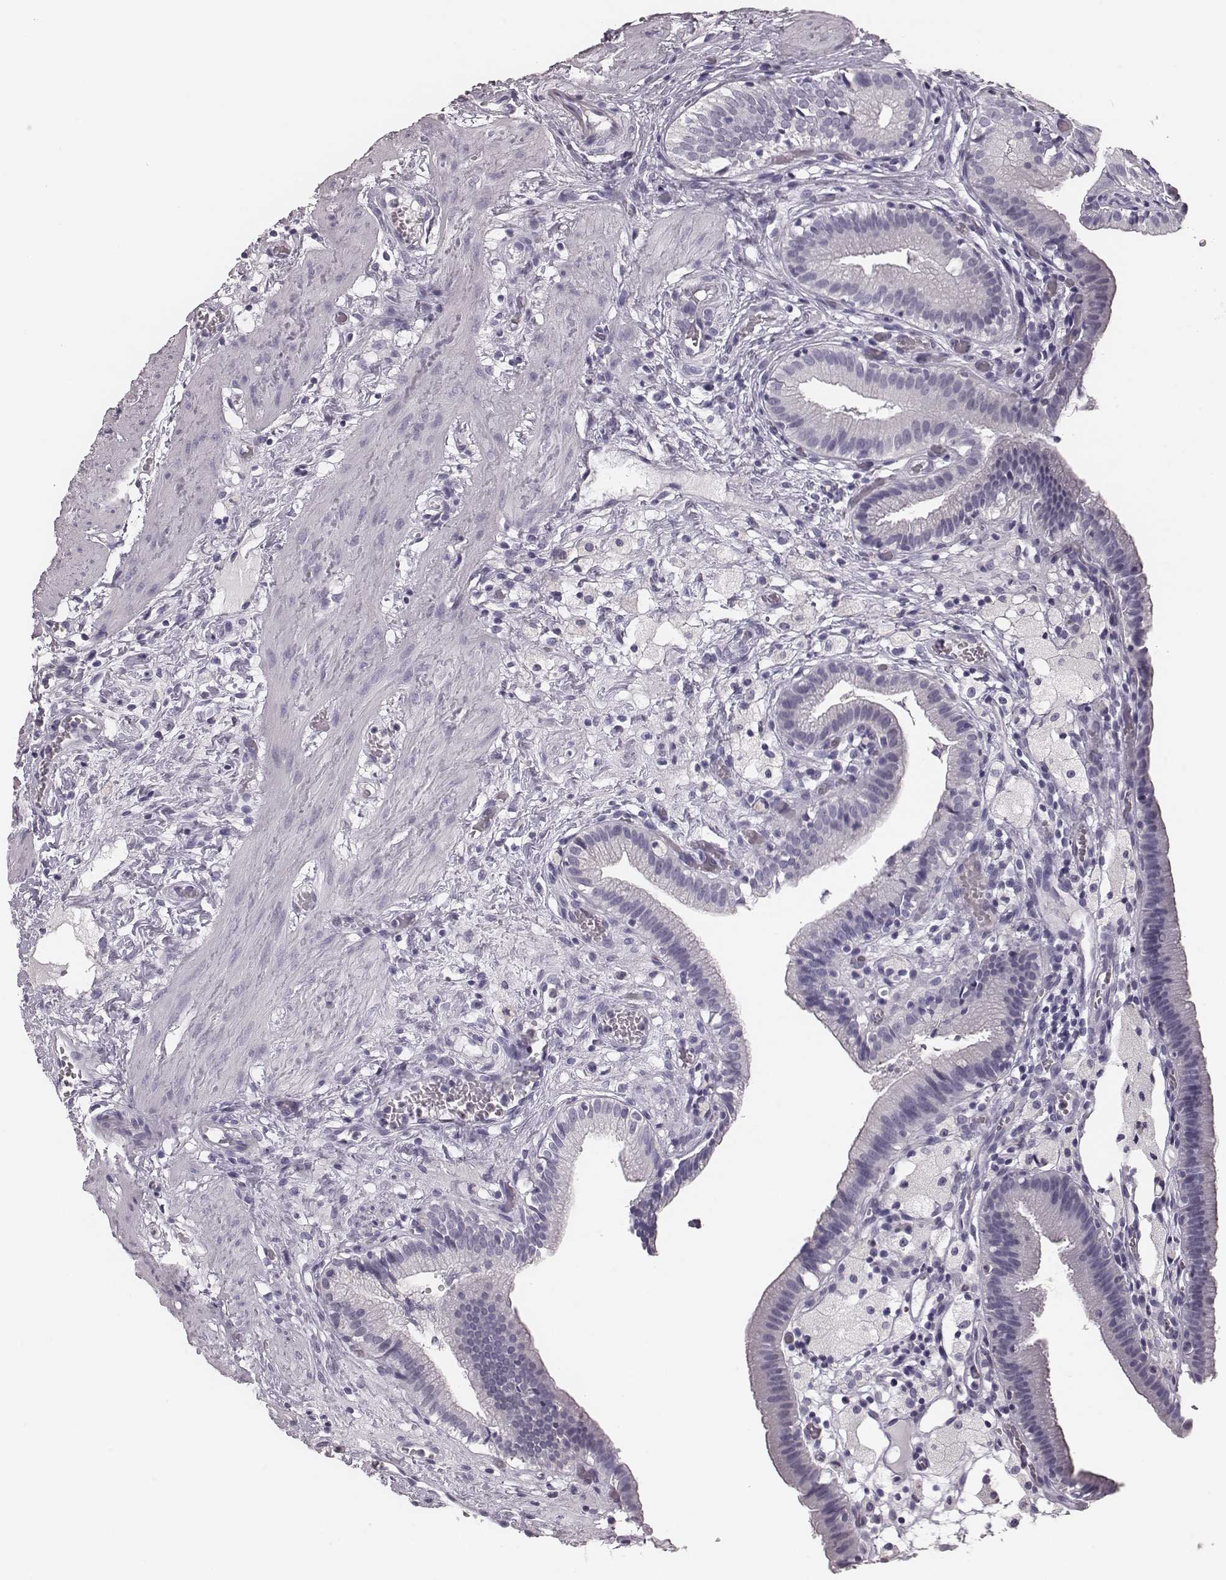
{"staining": {"intensity": "negative", "quantity": "none", "location": "none"}, "tissue": "gallbladder", "cell_type": "Glandular cells", "image_type": "normal", "snomed": [{"axis": "morphology", "description": "Normal tissue, NOS"}, {"axis": "topography", "description": "Gallbladder"}], "caption": "A high-resolution photomicrograph shows immunohistochemistry staining of normal gallbladder, which exhibits no significant expression in glandular cells.", "gene": "CSH1", "patient": {"sex": "female", "age": 24}}